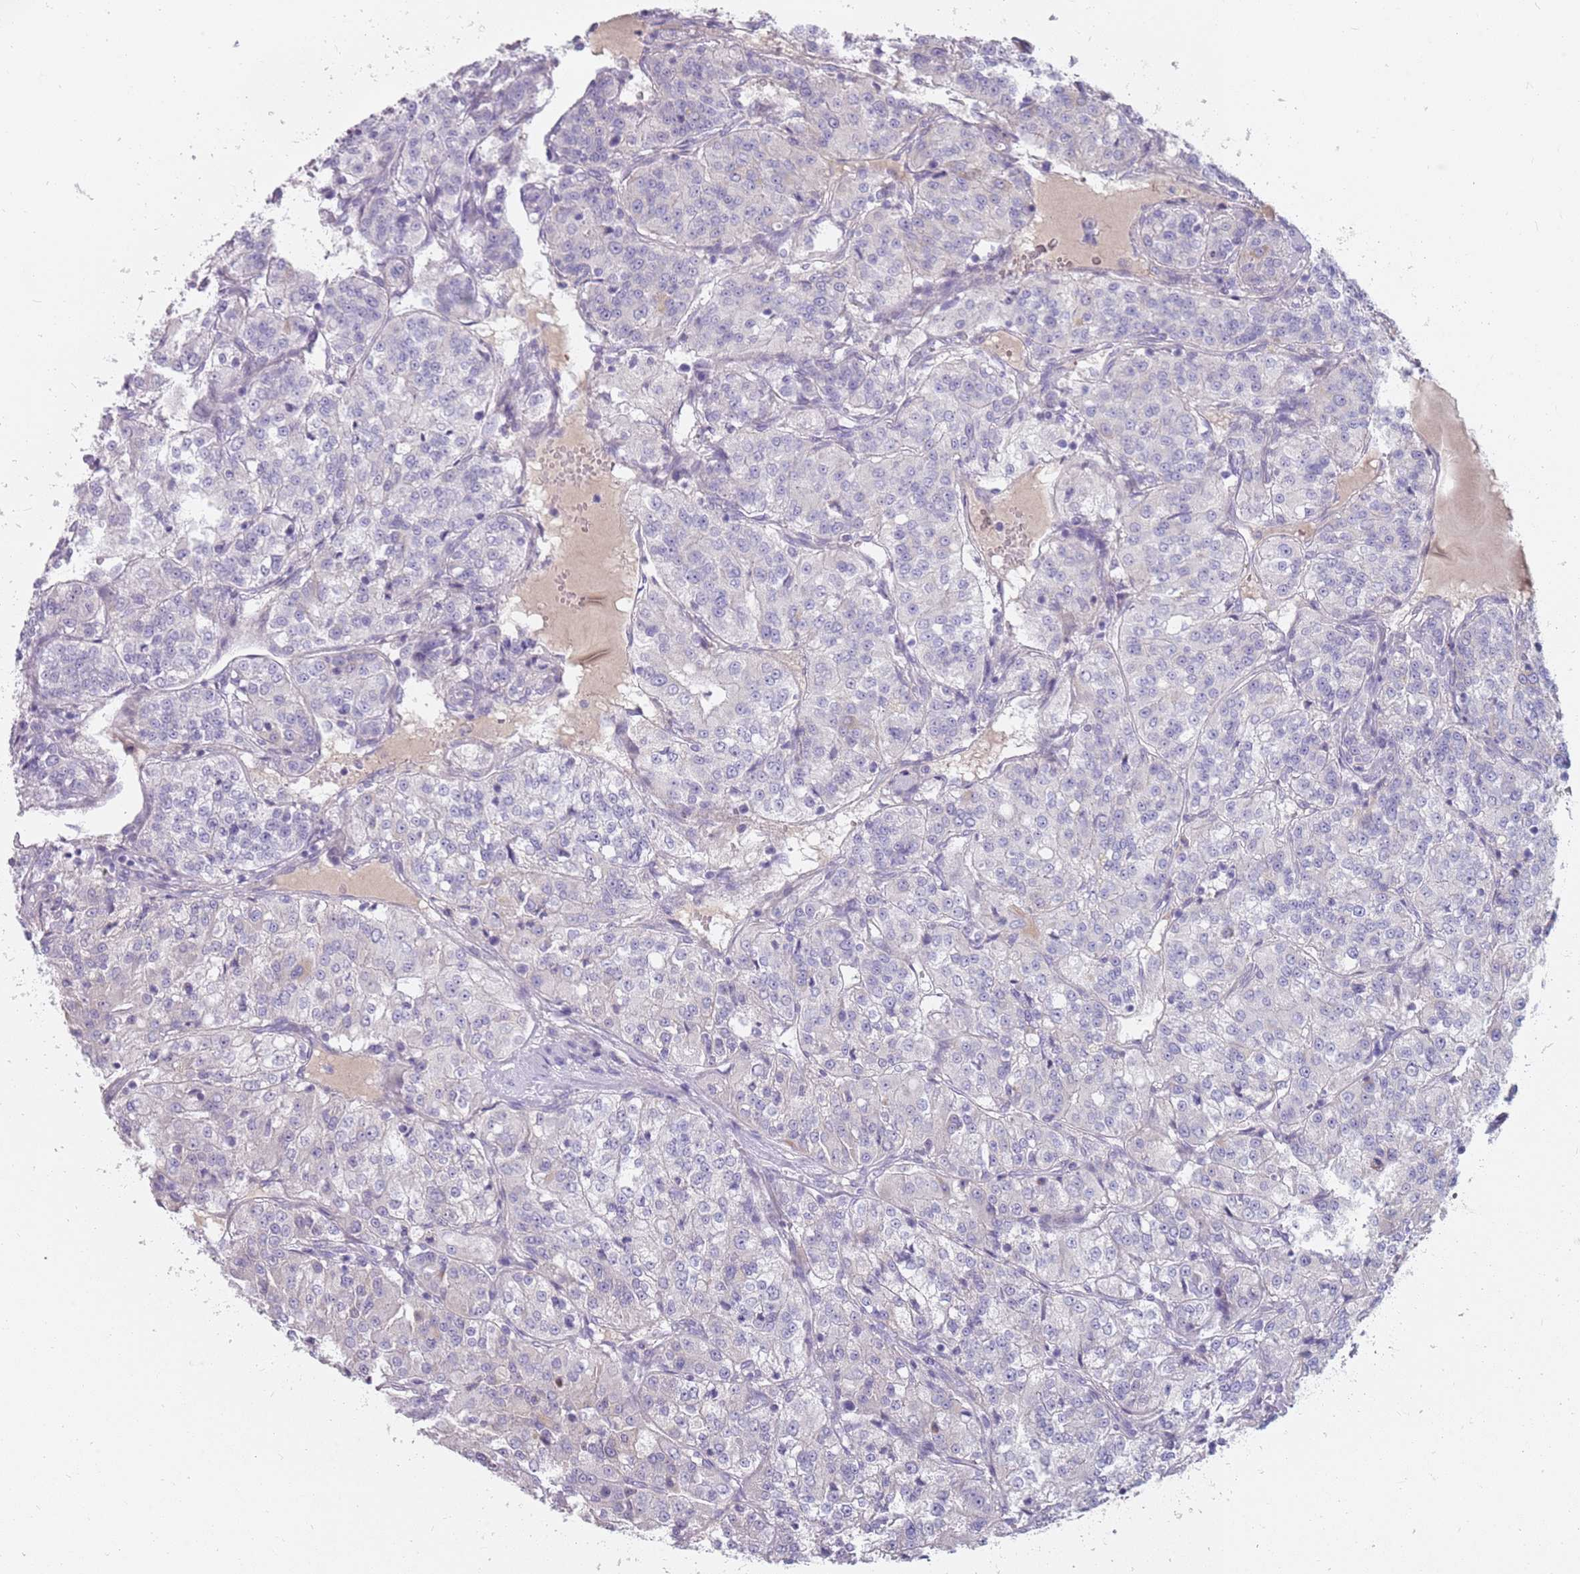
{"staining": {"intensity": "negative", "quantity": "none", "location": "none"}, "tissue": "renal cancer", "cell_type": "Tumor cells", "image_type": "cancer", "snomed": [{"axis": "morphology", "description": "Adenocarcinoma, NOS"}, {"axis": "topography", "description": "Kidney"}], "caption": "Tumor cells show no significant positivity in renal cancer.", "gene": "DDX4", "patient": {"sex": "female", "age": 63}}